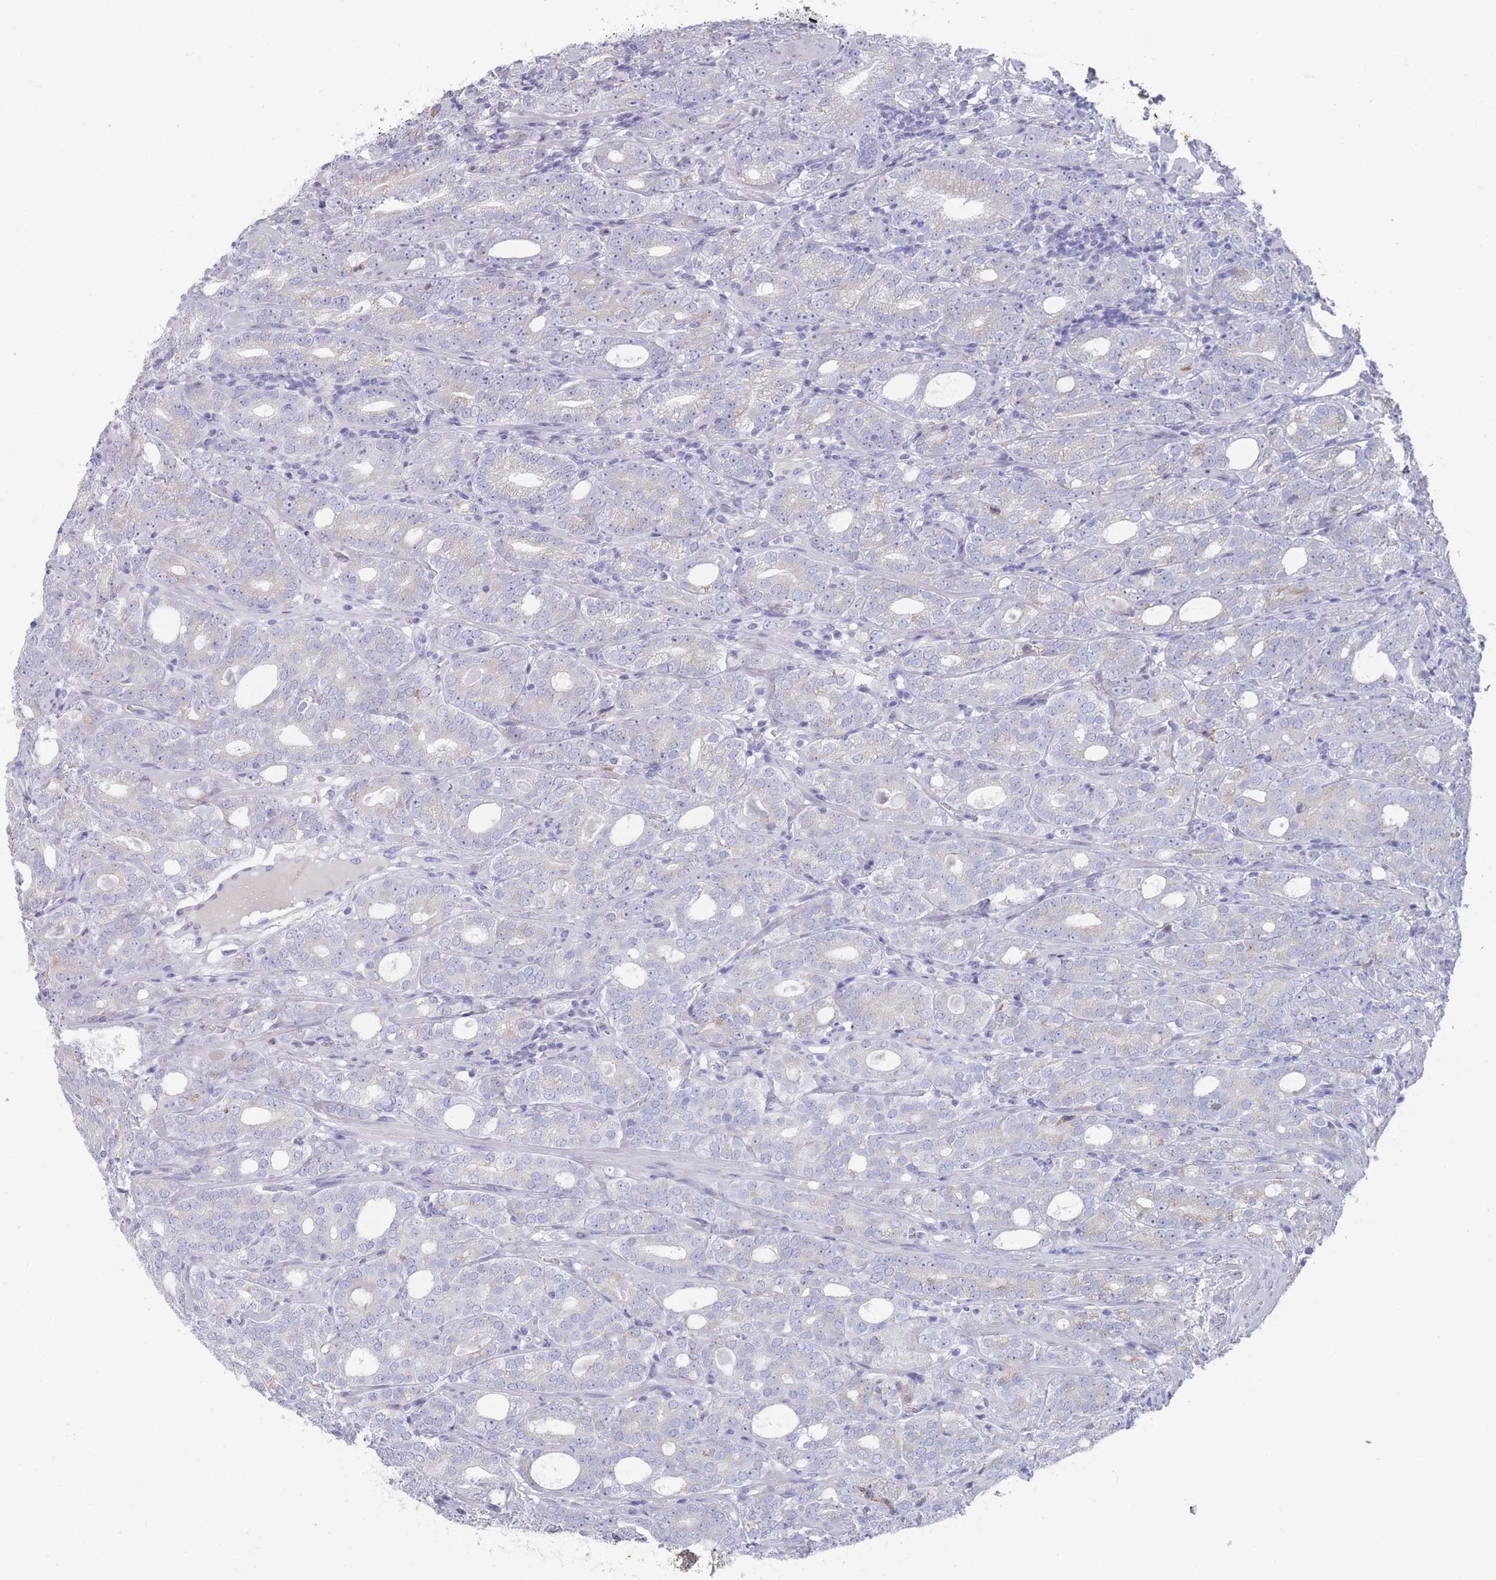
{"staining": {"intensity": "negative", "quantity": "none", "location": "none"}, "tissue": "prostate cancer", "cell_type": "Tumor cells", "image_type": "cancer", "snomed": [{"axis": "morphology", "description": "Adenocarcinoma, High grade"}, {"axis": "topography", "description": "Prostate"}], "caption": "An immunohistochemistry photomicrograph of prostate cancer (high-grade adenocarcinoma) is shown. There is no staining in tumor cells of prostate cancer (high-grade adenocarcinoma).", "gene": "ST8SIA5", "patient": {"sex": "male", "age": 64}}